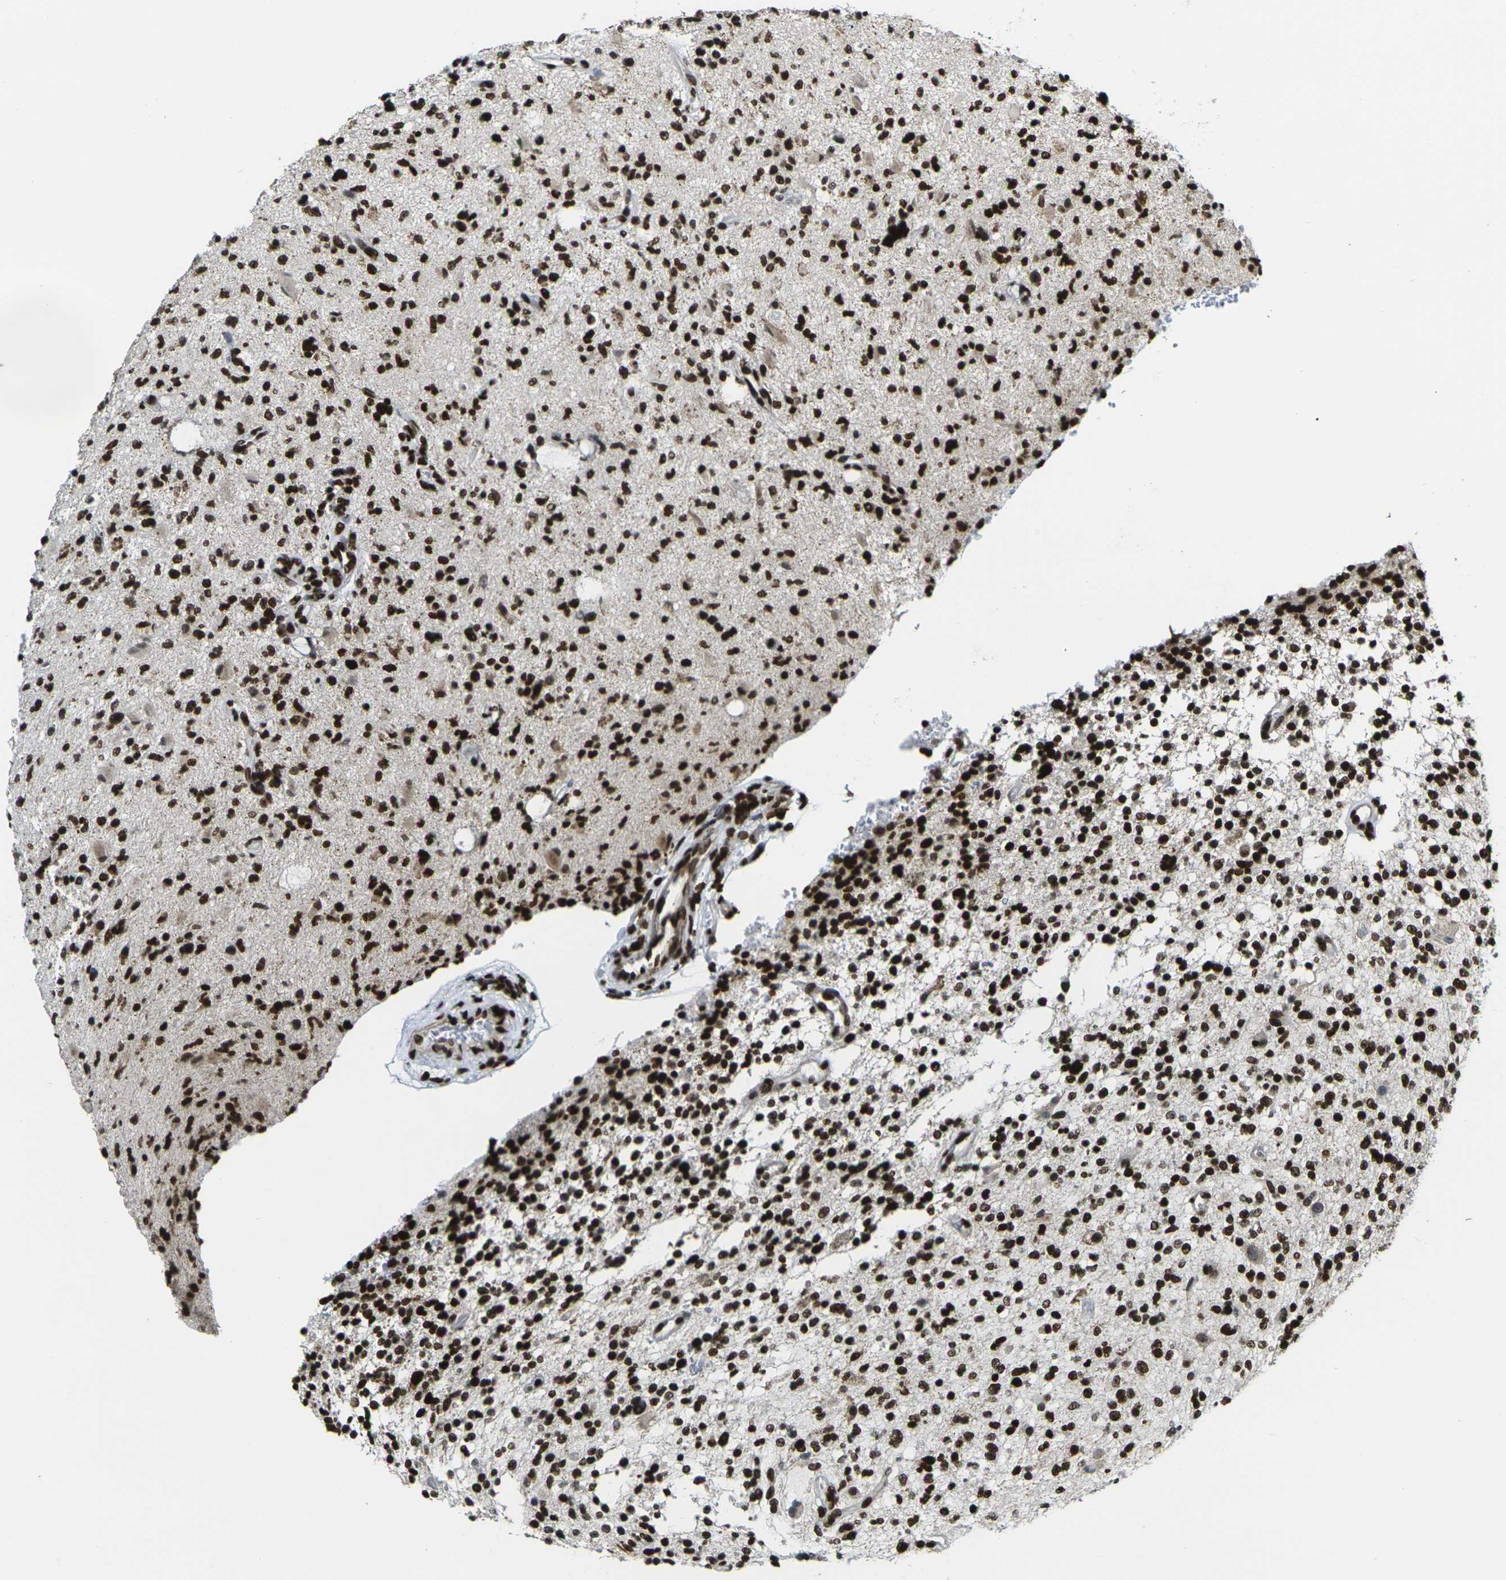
{"staining": {"intensity": "strong", "quantity": ">75%", "location": "nuclear"}, "tissue": "glioma", "cell_type": "Tumor cells", "image_type": "cancer", "snomed": [{"axis": "morphology", "description": "Glioma, malignant, High grade"}, {"axis": "topography", "description": "Brain"}], "caption": "High-power microscopy captured an immunohistochemistry histopathology image of glioma, revealing strong nuclear positivity in approximately >75% of tumor cells.", "gene": "H1-10", "patient": {"sex": "male", "age": 48}}